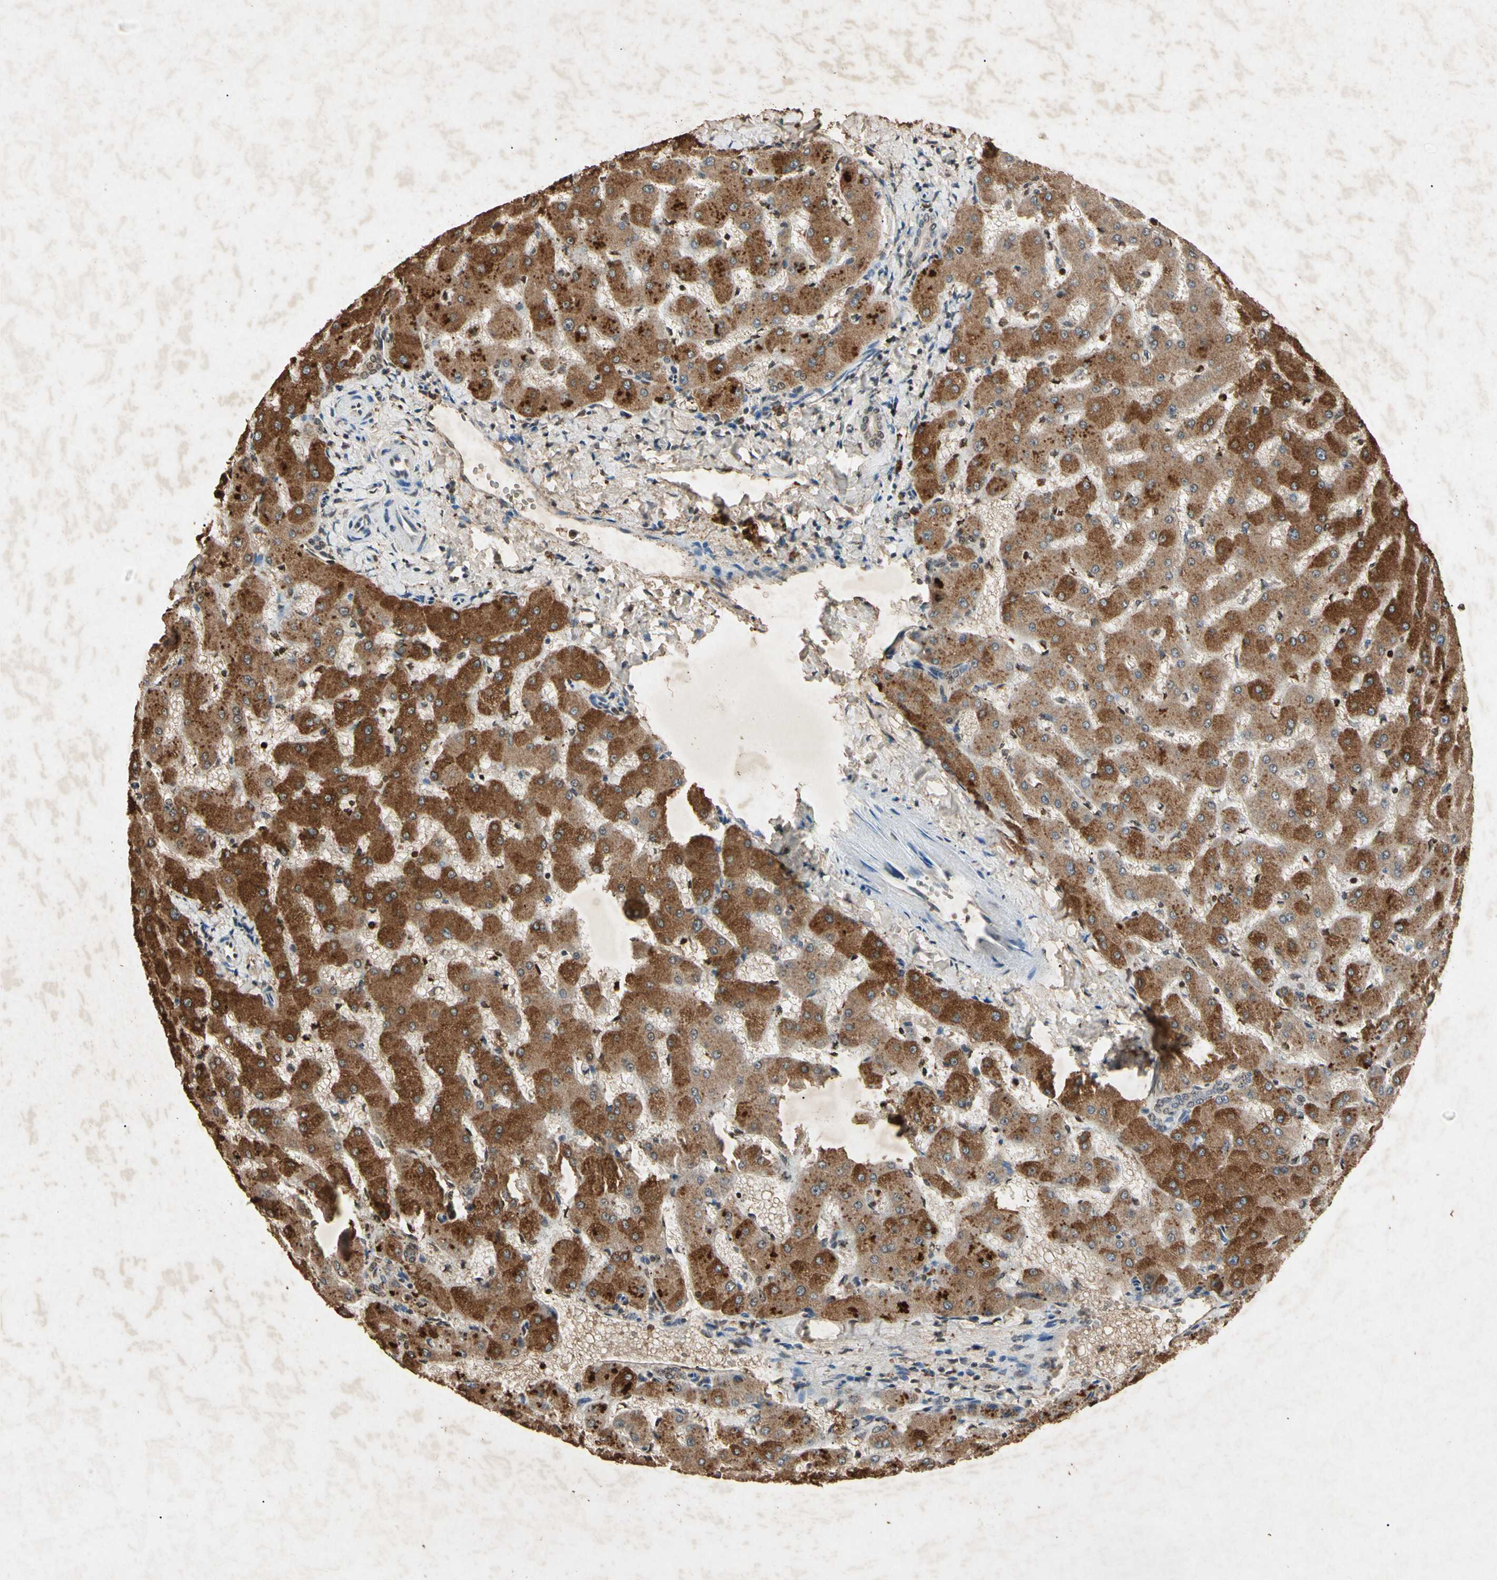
{"staining": {"intensity": "negative", "quantity": "none", "location": "none"}, "tissue": "liver", "cell_type": "Cholangiocytes", "image_type": "normal", "snomed": [{"axis": "morphology", "description": "Normal tissue, NOS"}, {"axis": "topography", "description": "Liver"}], "caption": "The histopathology image shows no significant expression in cholangiocytes of liver.", "gene": "MSRB1", "patient": {"sex": "female", "age": 63}}